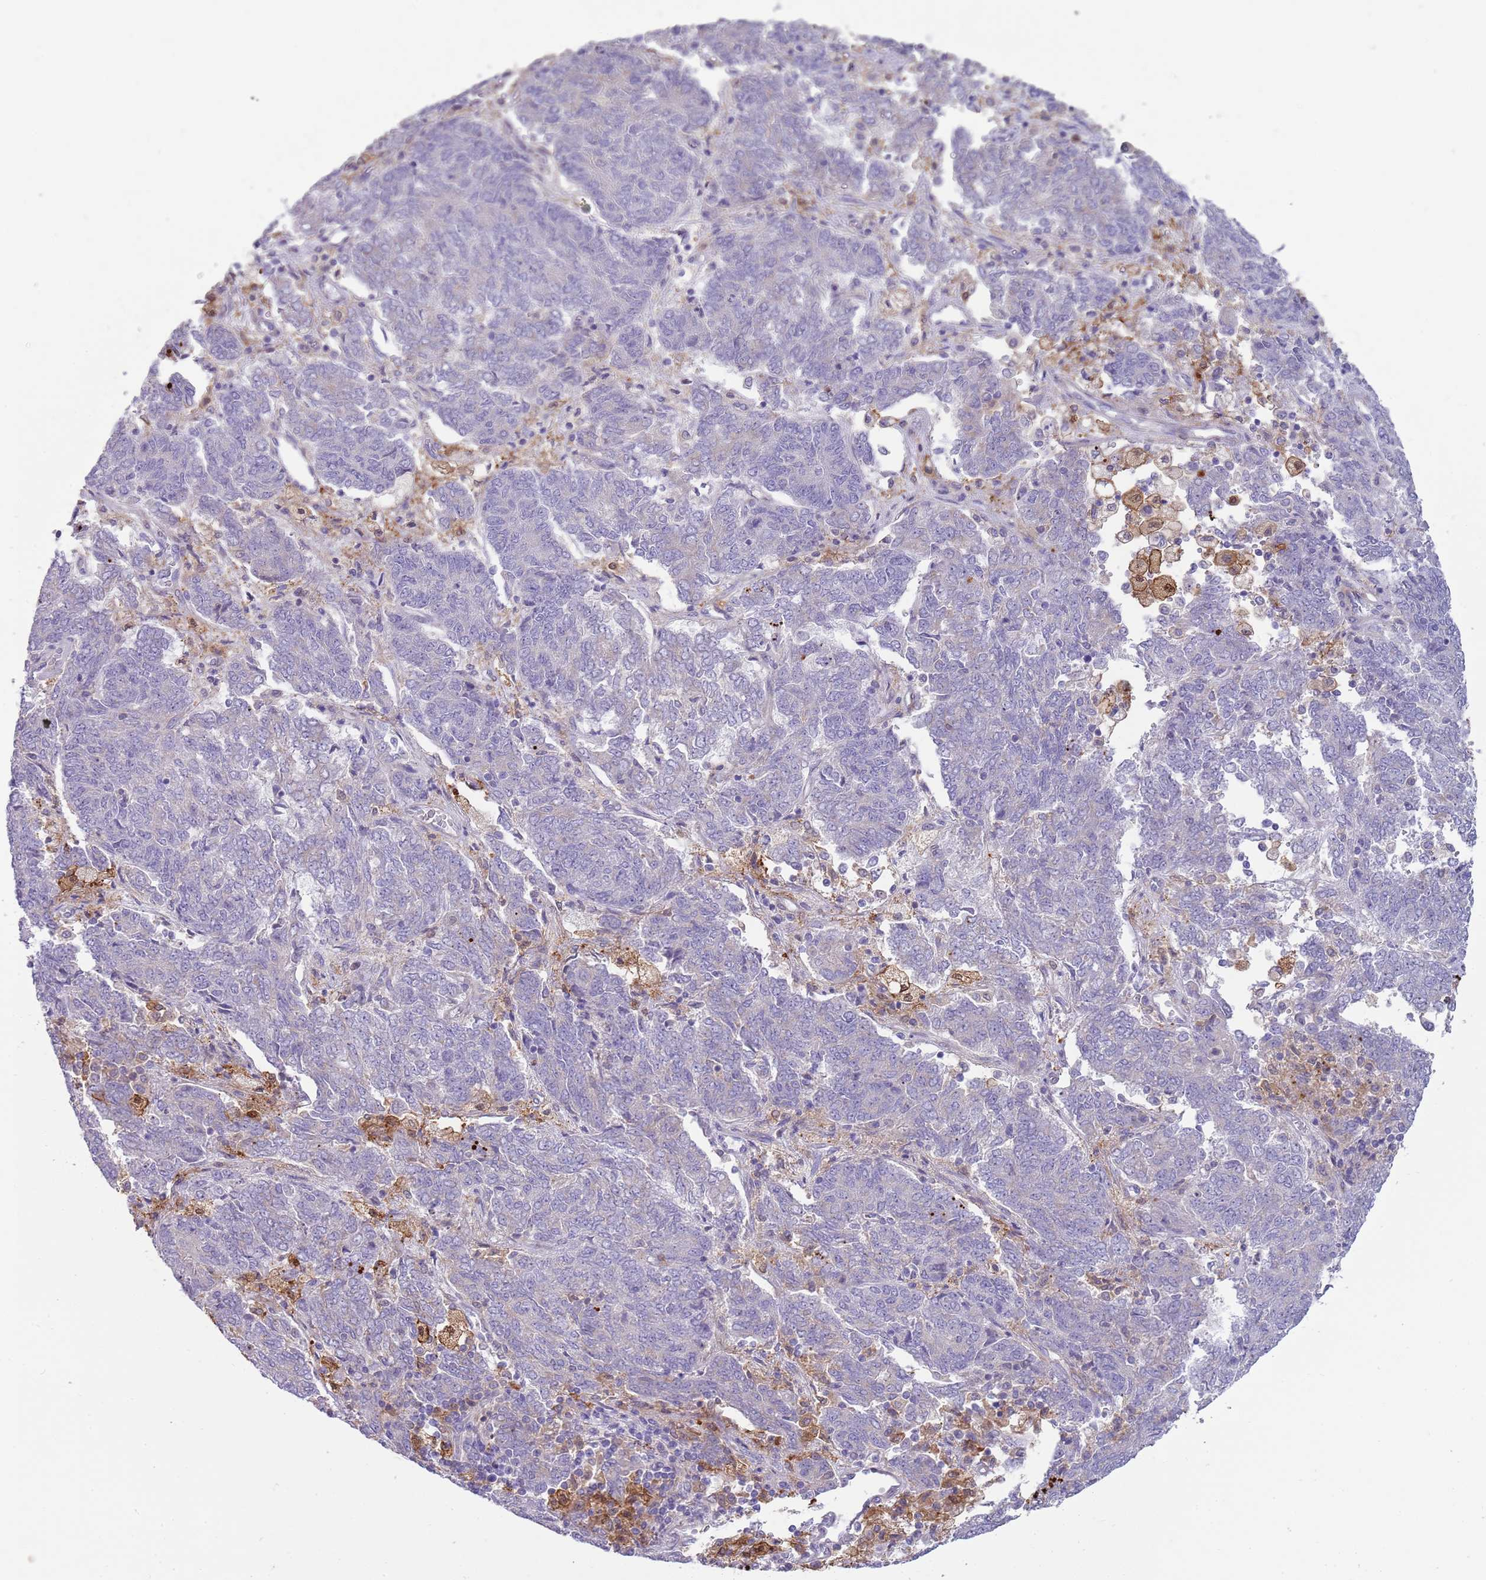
{"staining": {"intensity": "negative", "quantity": "none", "location": "none"}, "tissue": "endometrial cancer", "cell_type": "Tumor cells", "image_type": "cancer", "snomed": [{"axis": "morphology", "description": "Adenocarcinoma, NOS"}, {"axis": "topography", "description": "Endometrium"}], "caption": "There is no significant expression in tumor cells of endometrial cancer.", "gene": "DIPK1C", "patient": {"sex": "female", "age": 80}}